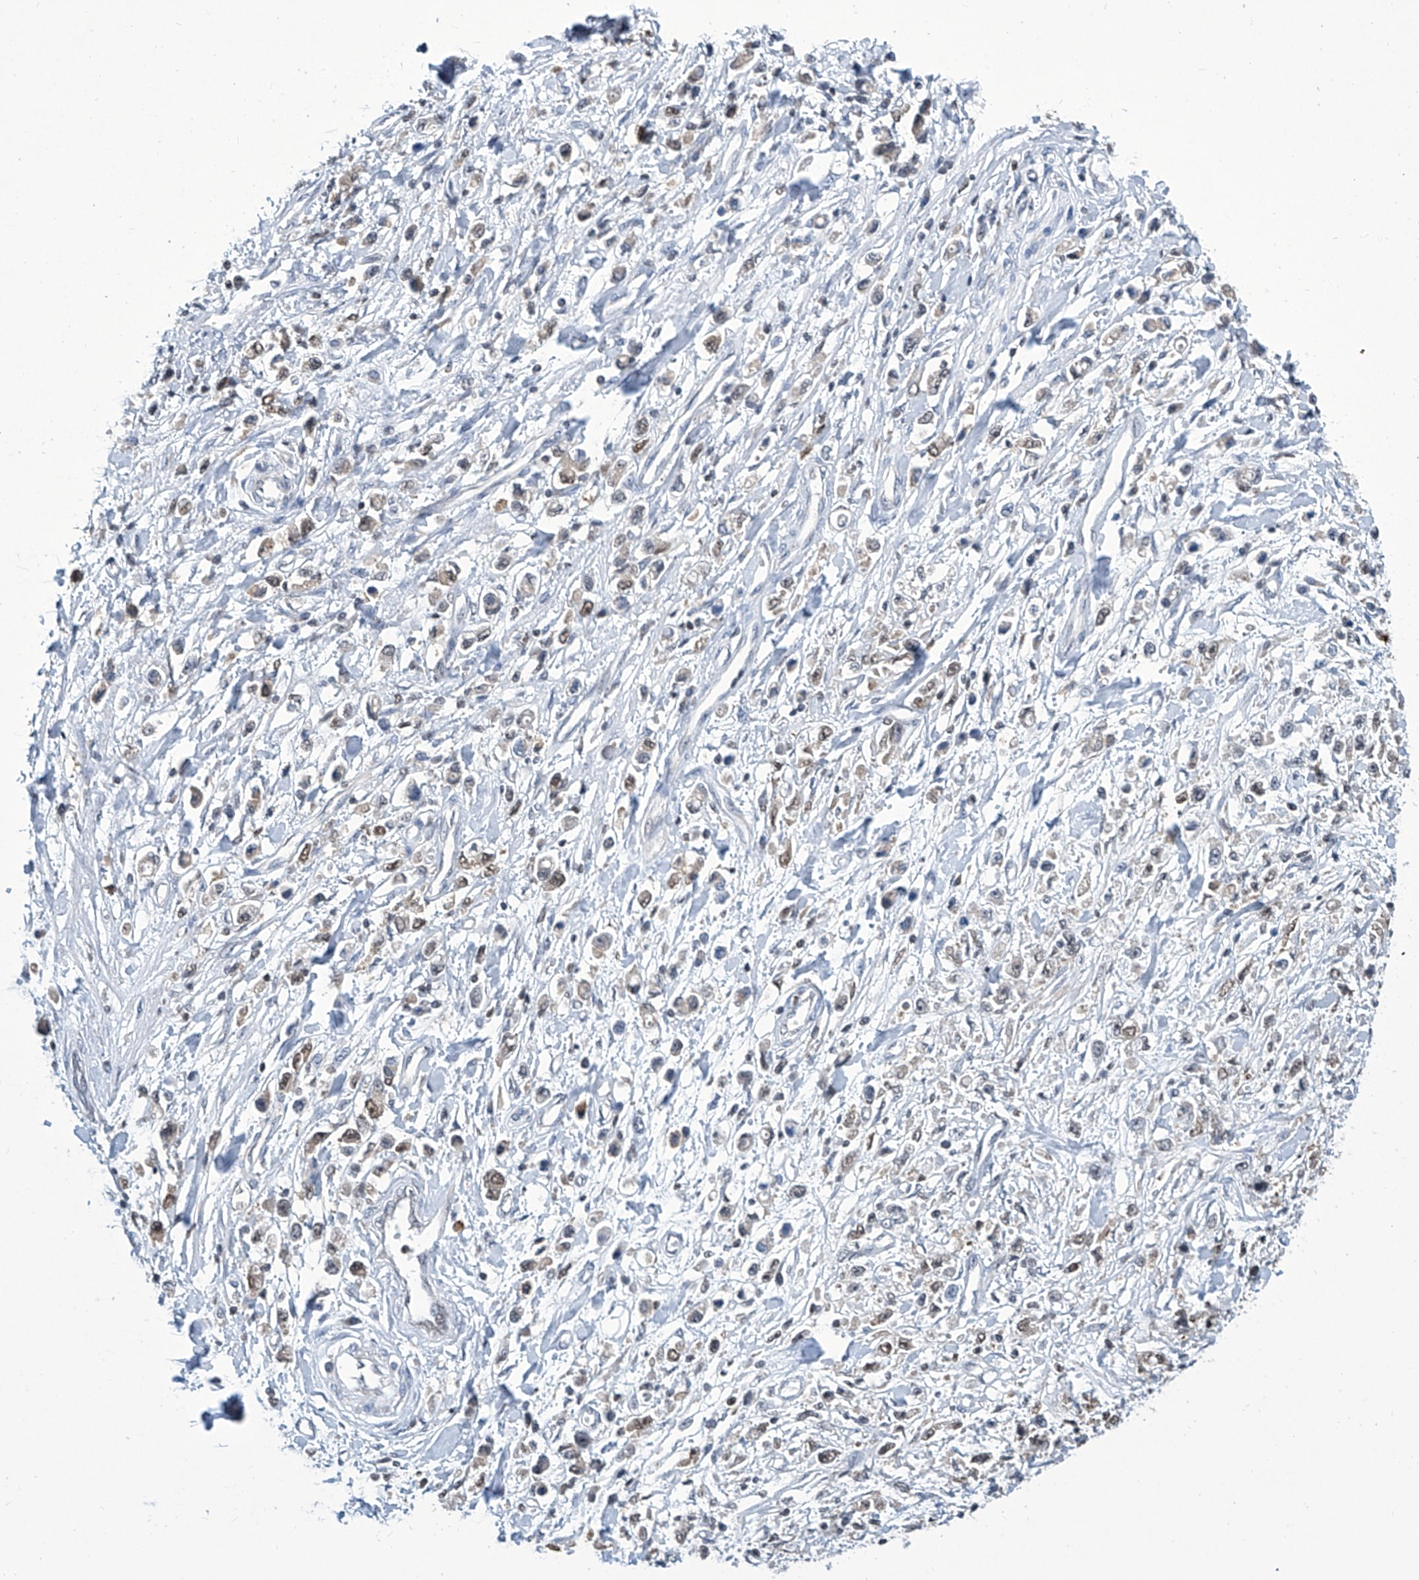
{"staining": {"intensity": "weak", "quantity": "25%-75%", "location": "nuclear"}, "tissue": "stomach cancer", "cell_type": "Tumor cells", "image_type": "cancer", "snomed": [{"axis": "morphology", "description": "Adenocarcinoma, NOS"}, {"axis": "topography", "description": "Stomach"}], "caption": "Immunohistochemistry (IHC) (DAB (3,3'-diaminobenzidine)) staining of stomach adenocarcinoma shows weak nuclear protein expression in approximately 25%-75% of tumor cells.", "gene": "SREBF2", "patient": {"sex": "female", "age": 59}}